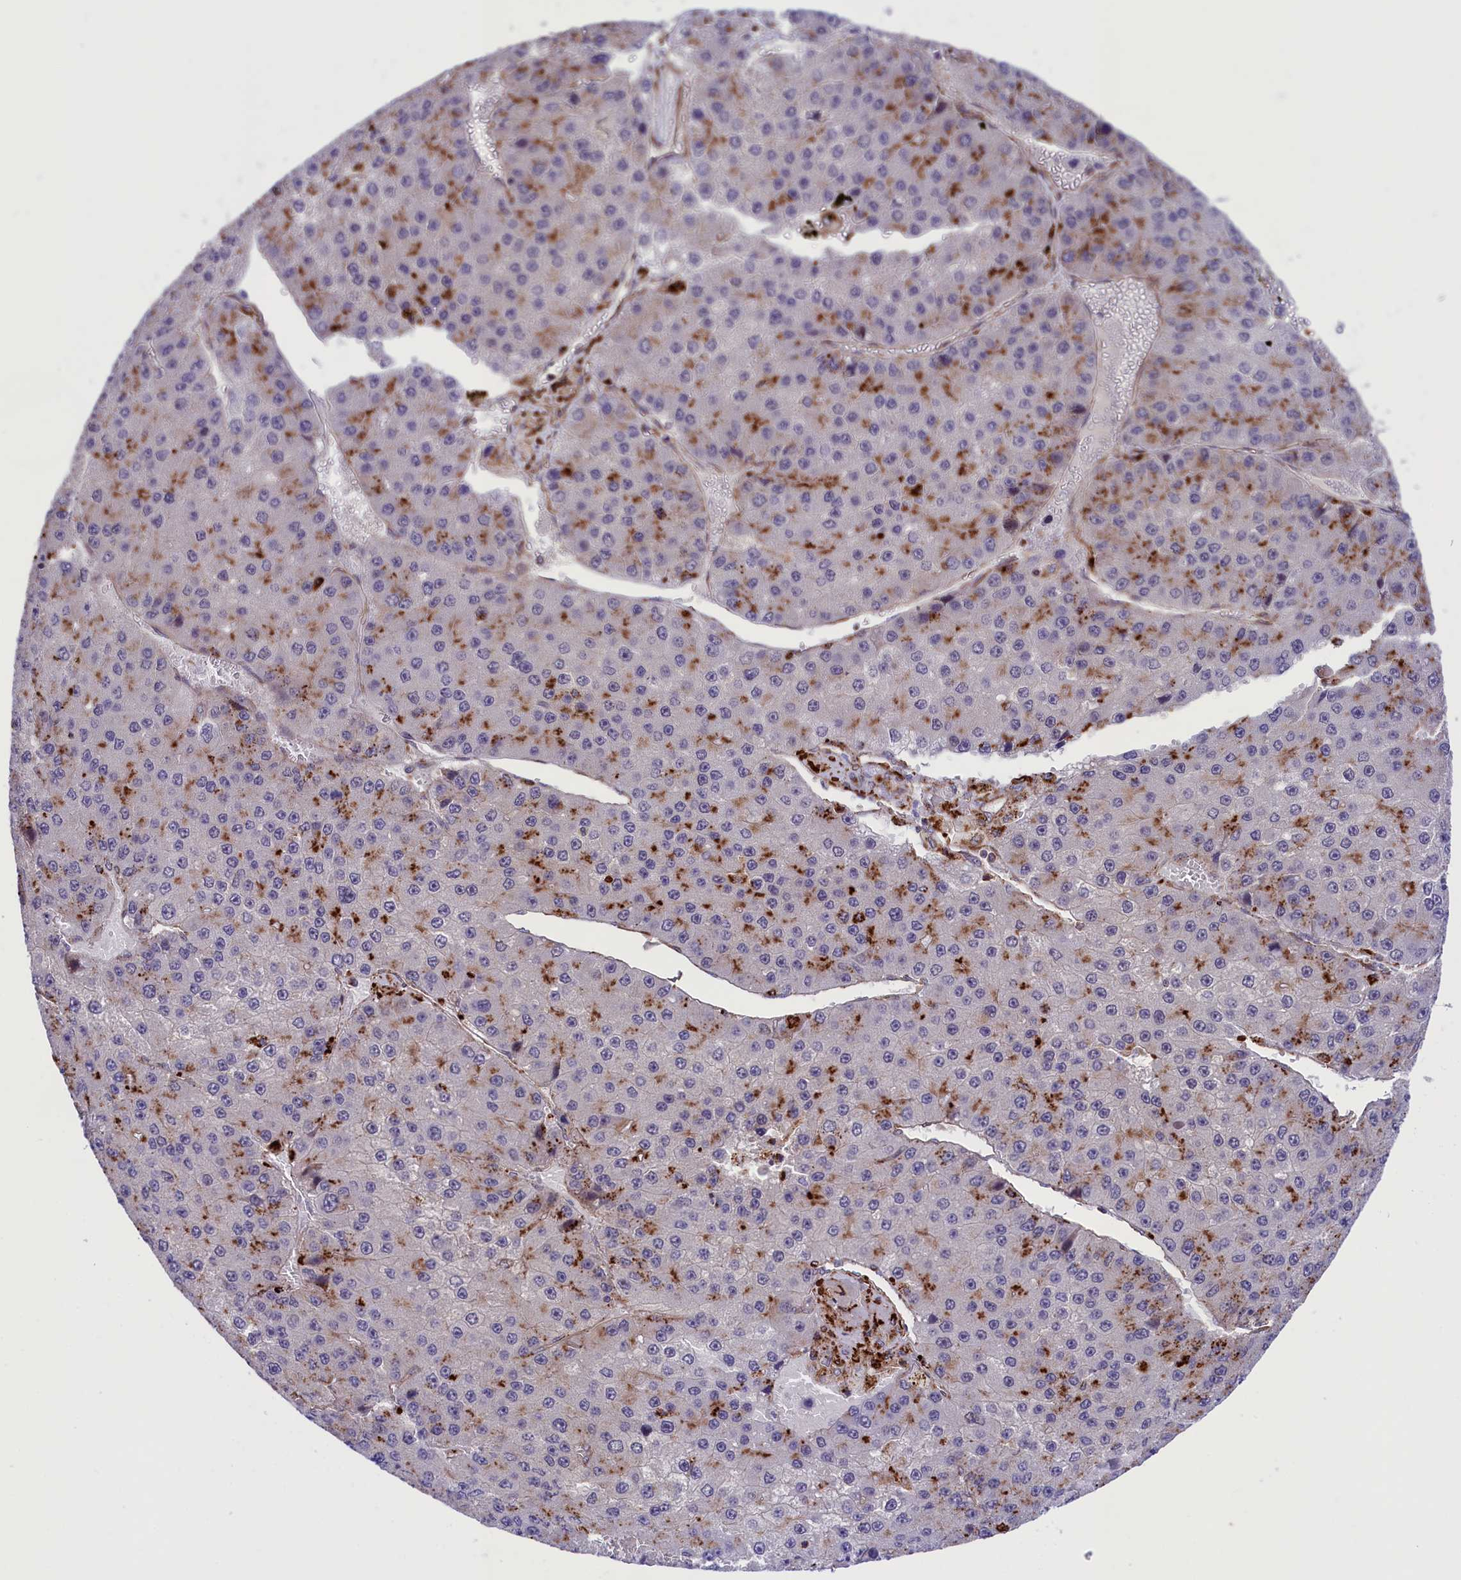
{"staining": {"intensity": "negative", "quantity": "none", "location": "none"}, "tissue": "liver cancer", "cell_type": "Tumor cells", "image_type": "cancer", "snomed": [{"axis": "morphology", "description": "Carcinoma, Hepatocellular, NOS"}, {"axis": "topography", "description": "Liver"}], "caption": "Immunohistochemistry (IHC) histopathology image of neoplastic tissue: liver hepatocellular carcinoma stained with DAB (3,3'-diaminobenzidine) displays no significant protein expression in tumor cells.", "gene": "MAN2B1", "patient": {"sex": "female", "age": 73}}